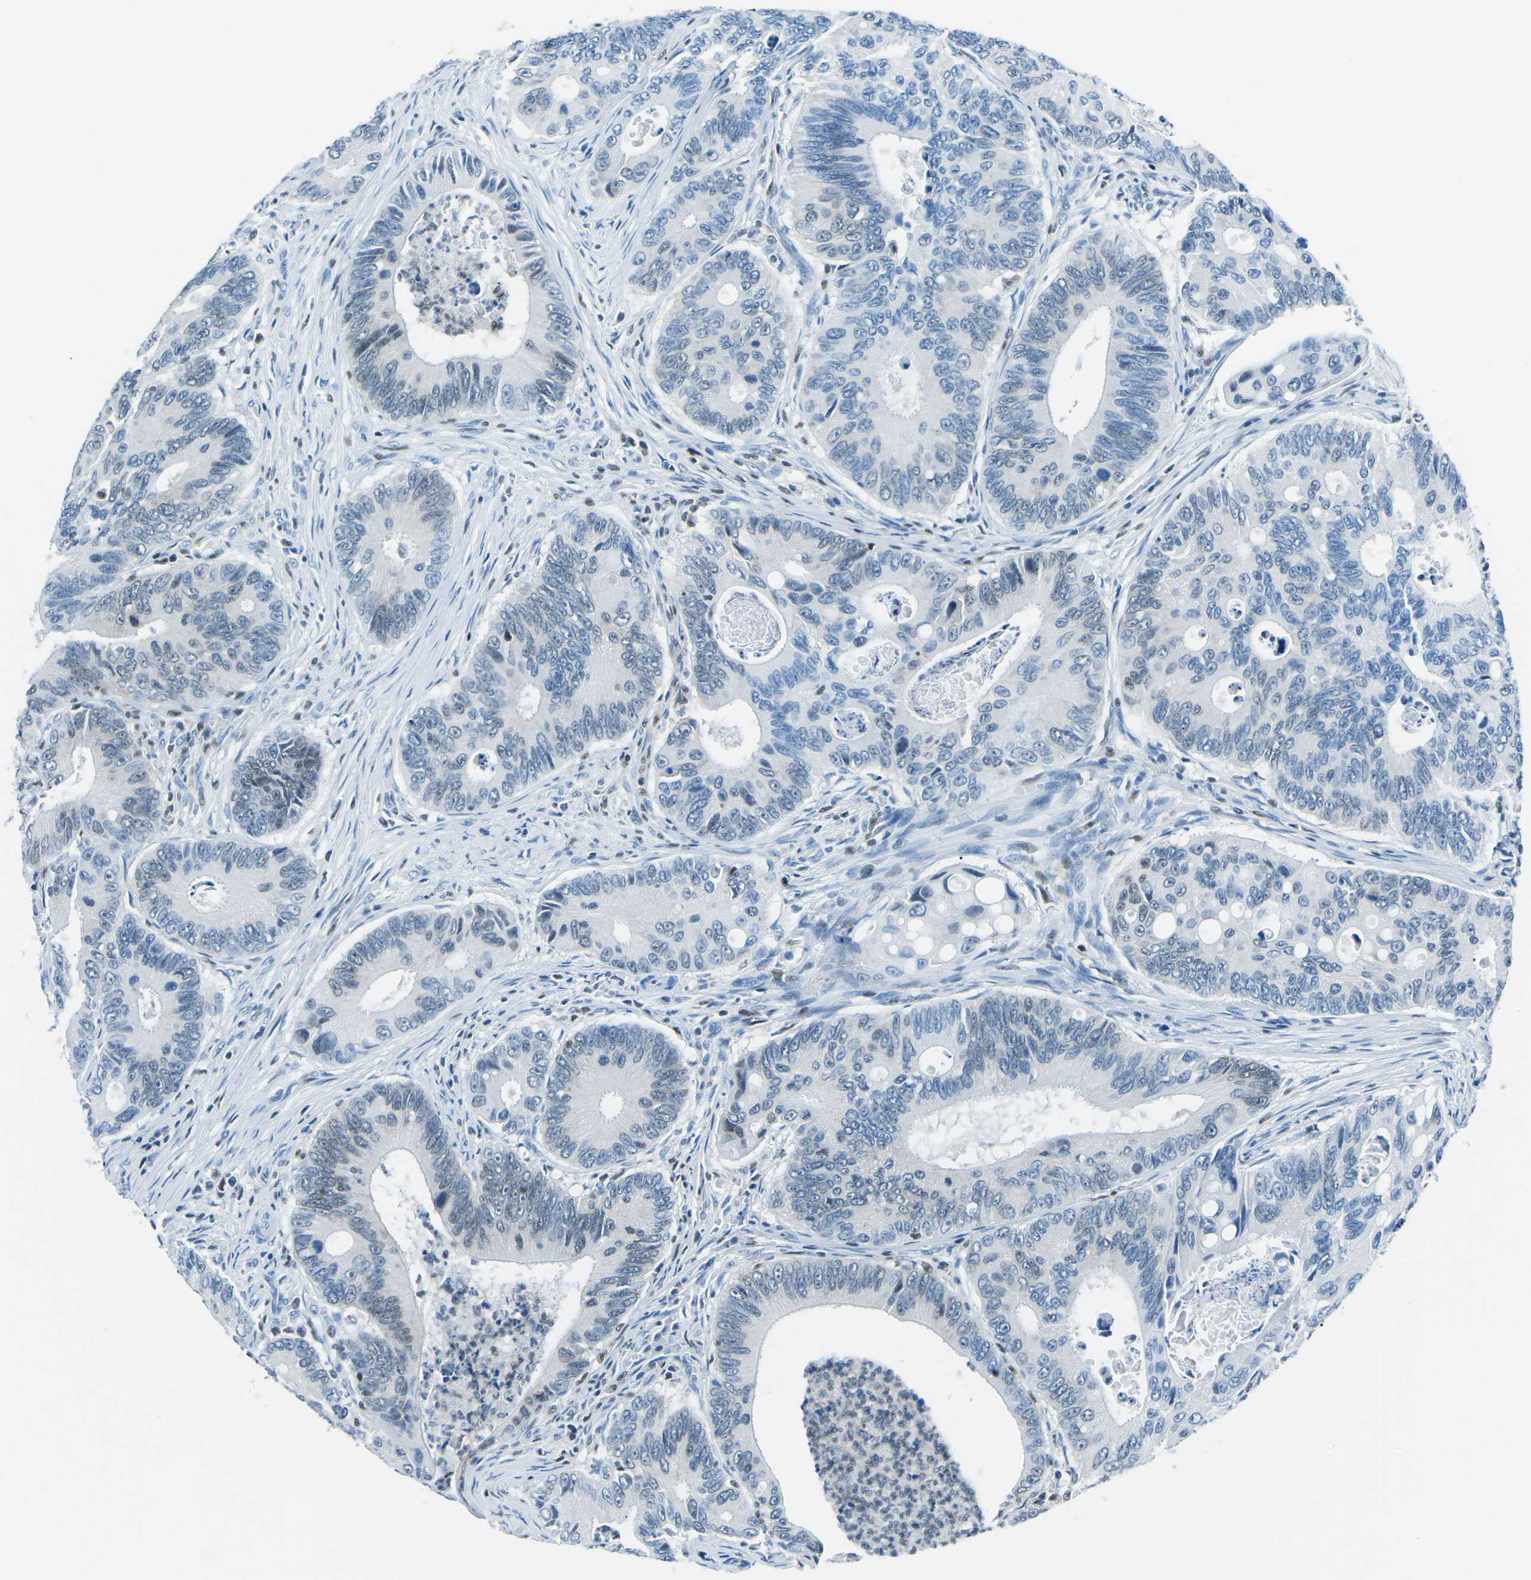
{"staining": {"intensity": "weak", "quantity": "<25%", "location": "nuclear"}, "tissue": "colorectal cancer", "cell_type": "Tumor cells", "image_type": "cancer", "snomed": [{"axis": "morphology", "description": "Inflammation, NOS"}, {"axis": "morphology", "description": "Adenocarcinoma, NOS"}, {"axis": "topography", "description": "Colon"}], "caption": "Adenocarcinoma (colorectal) was stained to show a protein in brown. There is no significant expression in tumor cells.", "gene": "CELF2", "patient": {"sex": "male", "age": 72}}